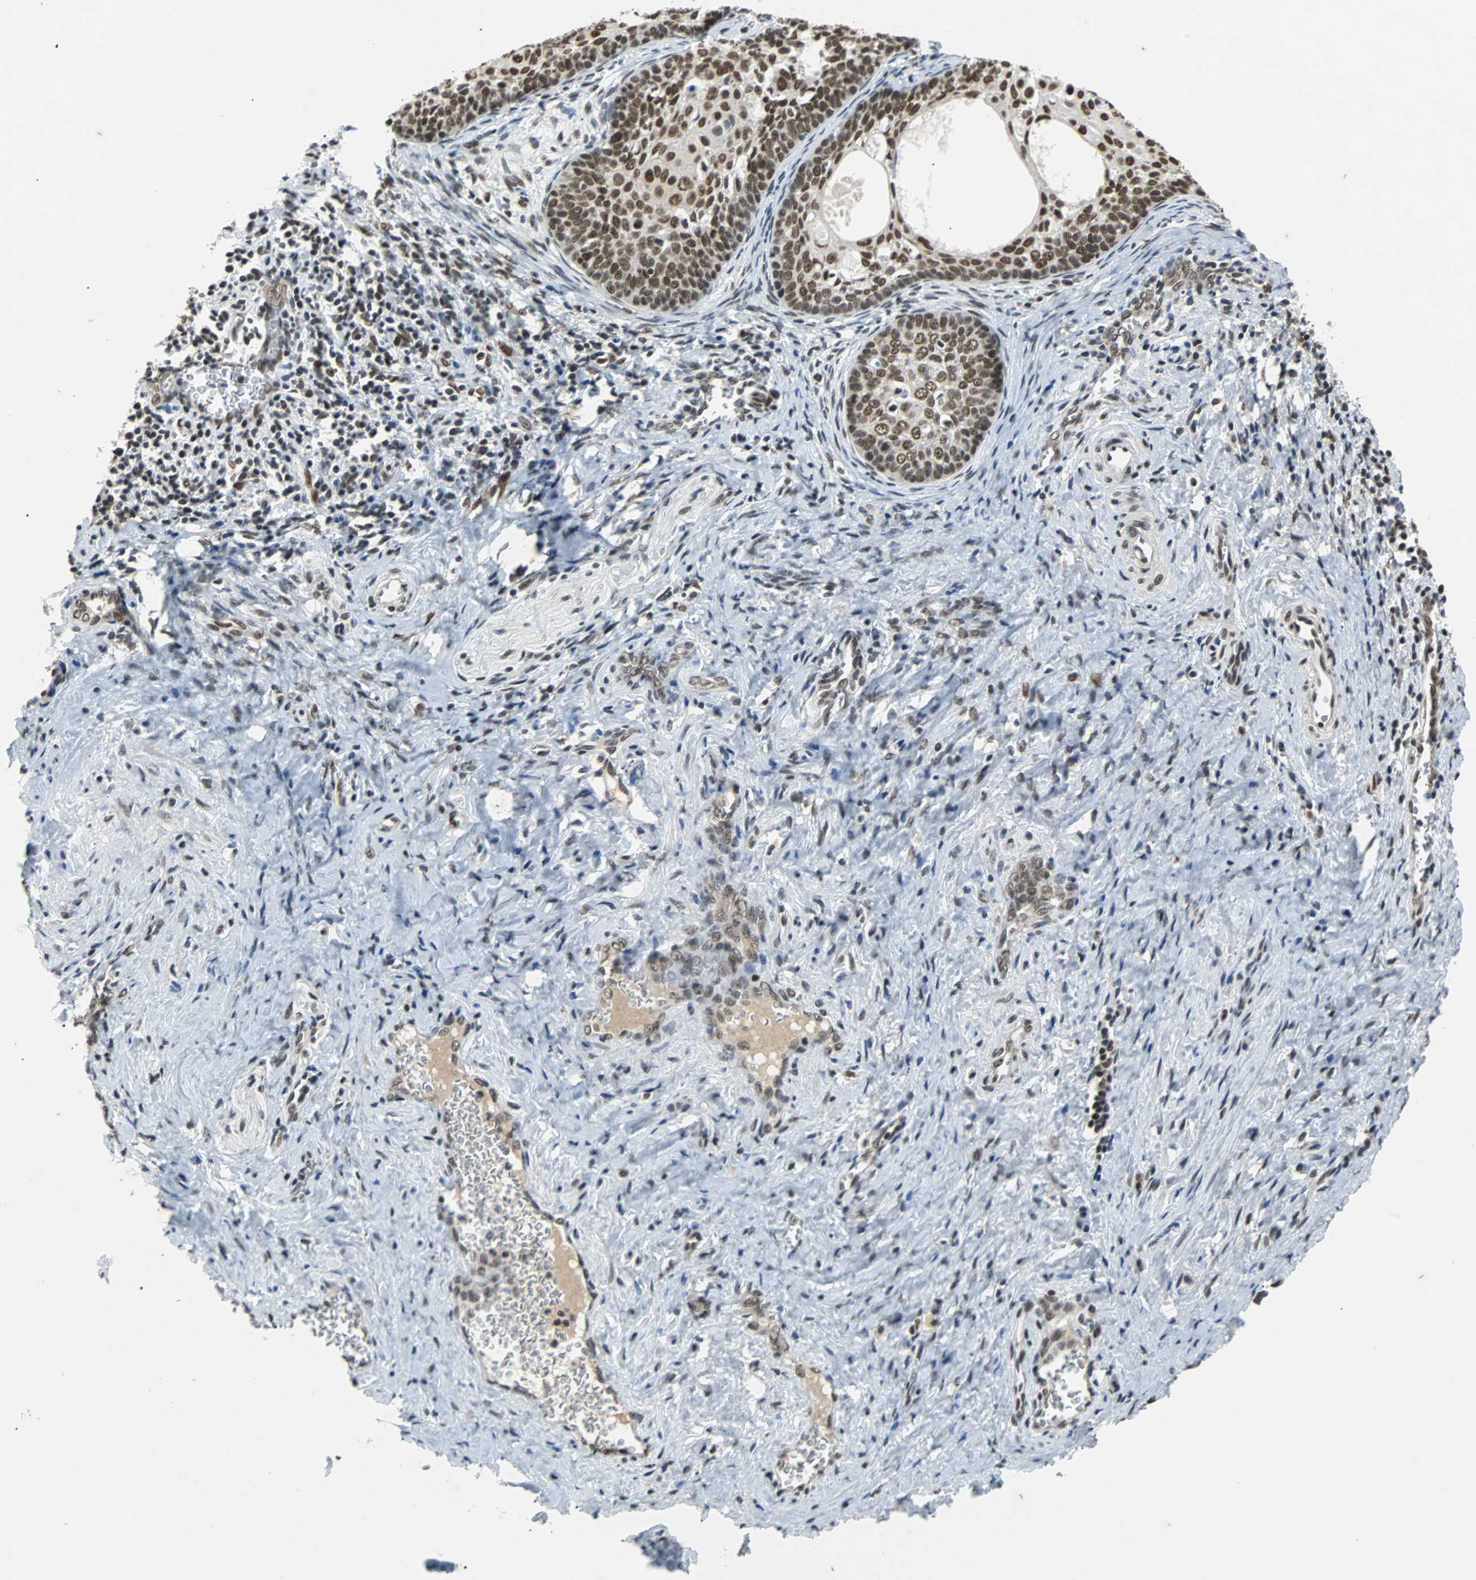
{"staining": {"intensity": "moderate", "quantity": ">75%", "location": "nuclear"}, "tissue": "cervical cancer", "cell_type": "Tumor cells", "image_type": "cancer", "snomed": [{"axis": "morphology", "description": "Squamous cell carcinoma, NOS"}, {"axis": "topography", "description": "Cervix"}], "caption": "IHC micrograph of neoplastic tissue: cervical cancer (squamous cell carcinoma) stained using immunohistochemistry reveals medium levels of moderate protein expression localized specifically in the nuclear of tumor cells, appearing as a nuclear brown color.", "gene": "GATAD2A", "patient": {"sex": "female", "age": 33}}